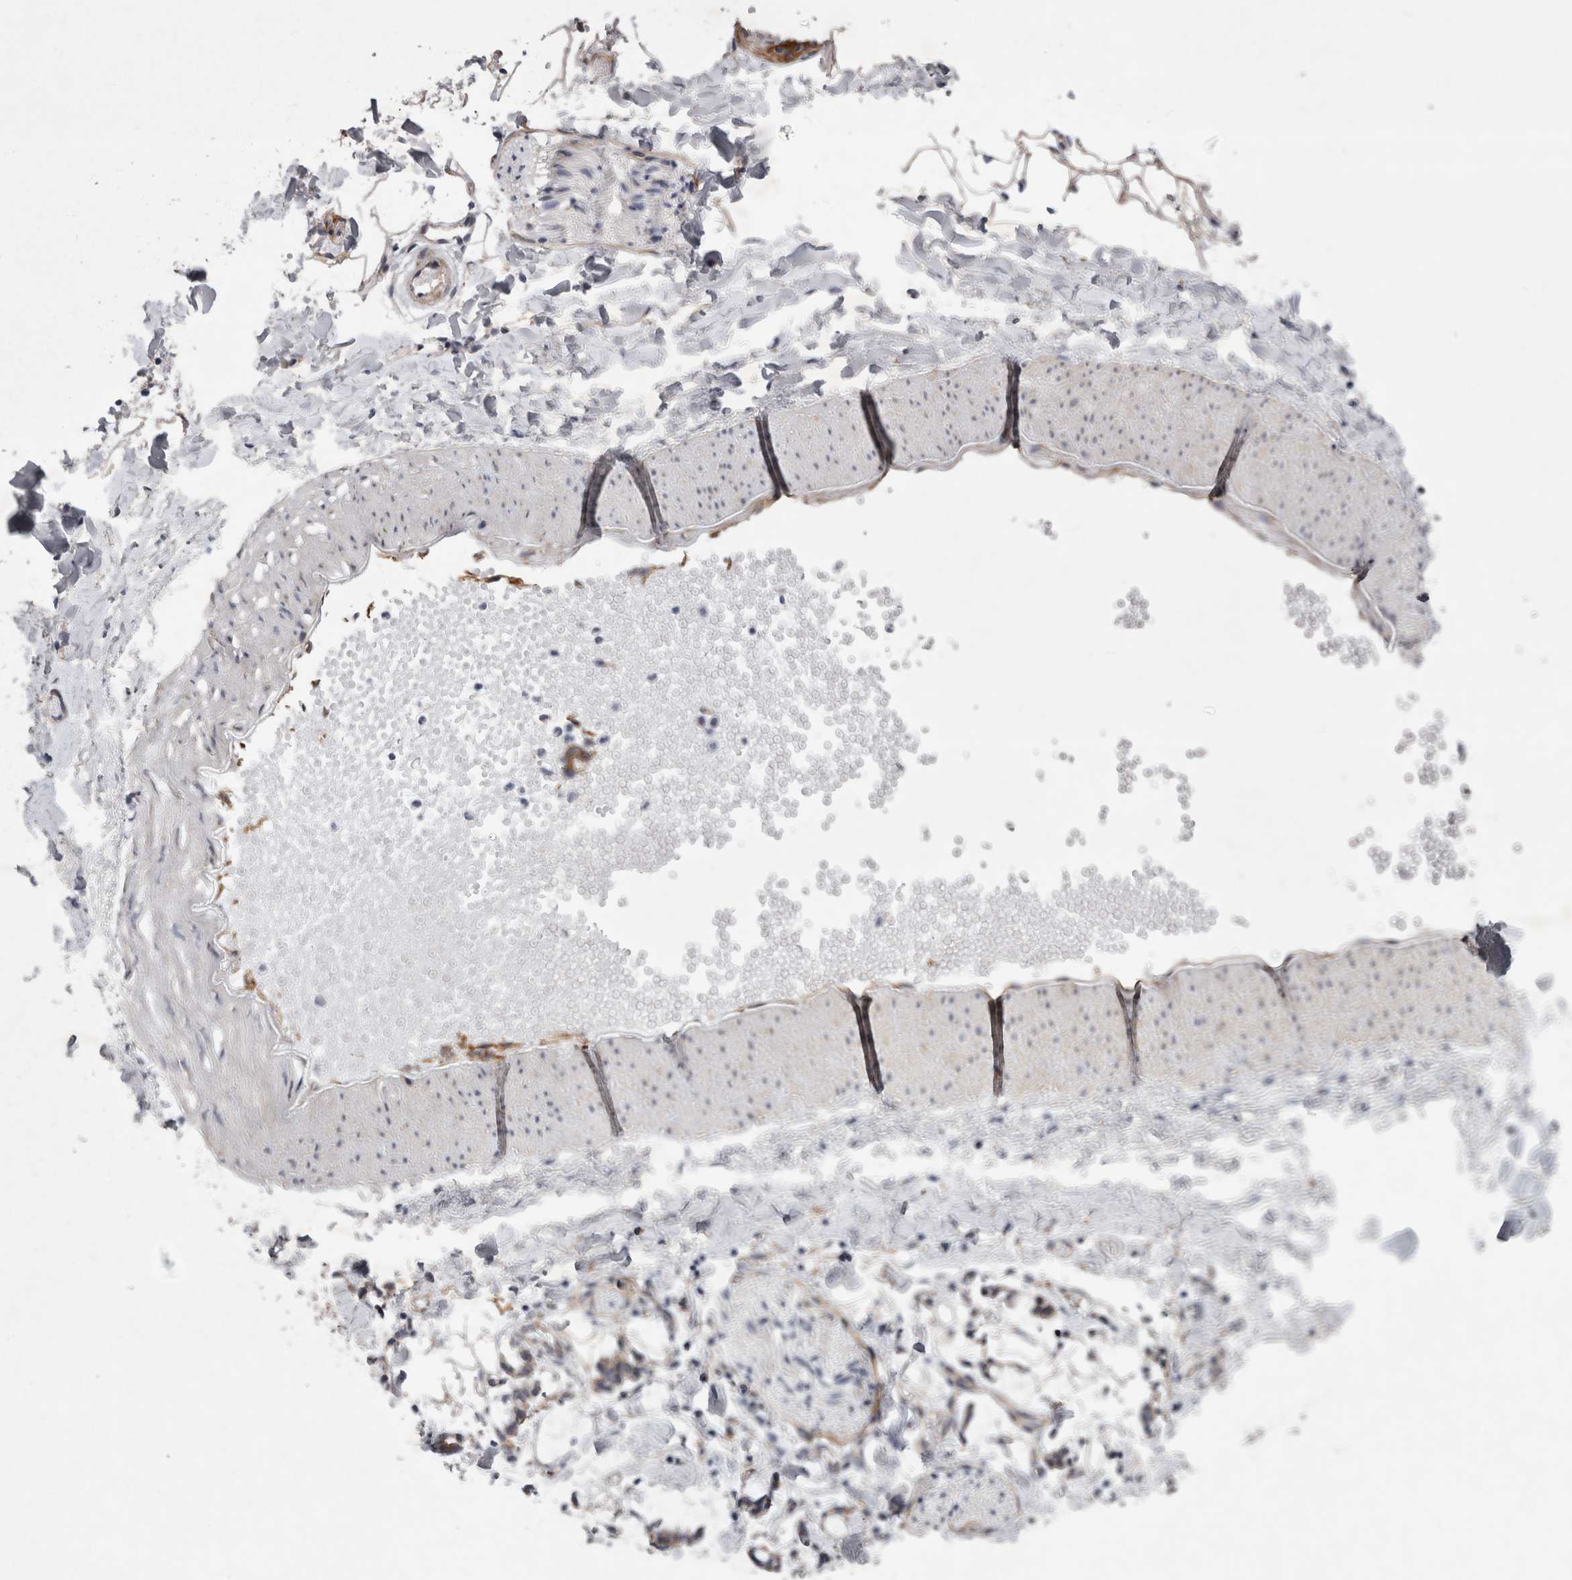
{"staining": {"intensity": "weak", "quantity": ">75%", "location": "cytoplasmic/membranous"}, "tissue": "adipose tissue", "cell_type": "Adipocytes", "image_type": "normal", "snomed": [{"axis": "morphology", "description": "Normal tissue, NOS"}, {"axis": "morphology", "description": "Adenocarcinoma, NOS"}, {"axis": "topography", "description": "Colon"}, {"axis": "topography", "description": "Peripheral nerve tissue"}], "caption": "Protein staining of normal adipose tissue shows weak cytoplasmic/membranous staining in approximately >75% of adipocytes. (IHC, brightfield microscopy, high magnification).", "gene": "DDX6", "patient": {"sex": "male", "age": 14}}